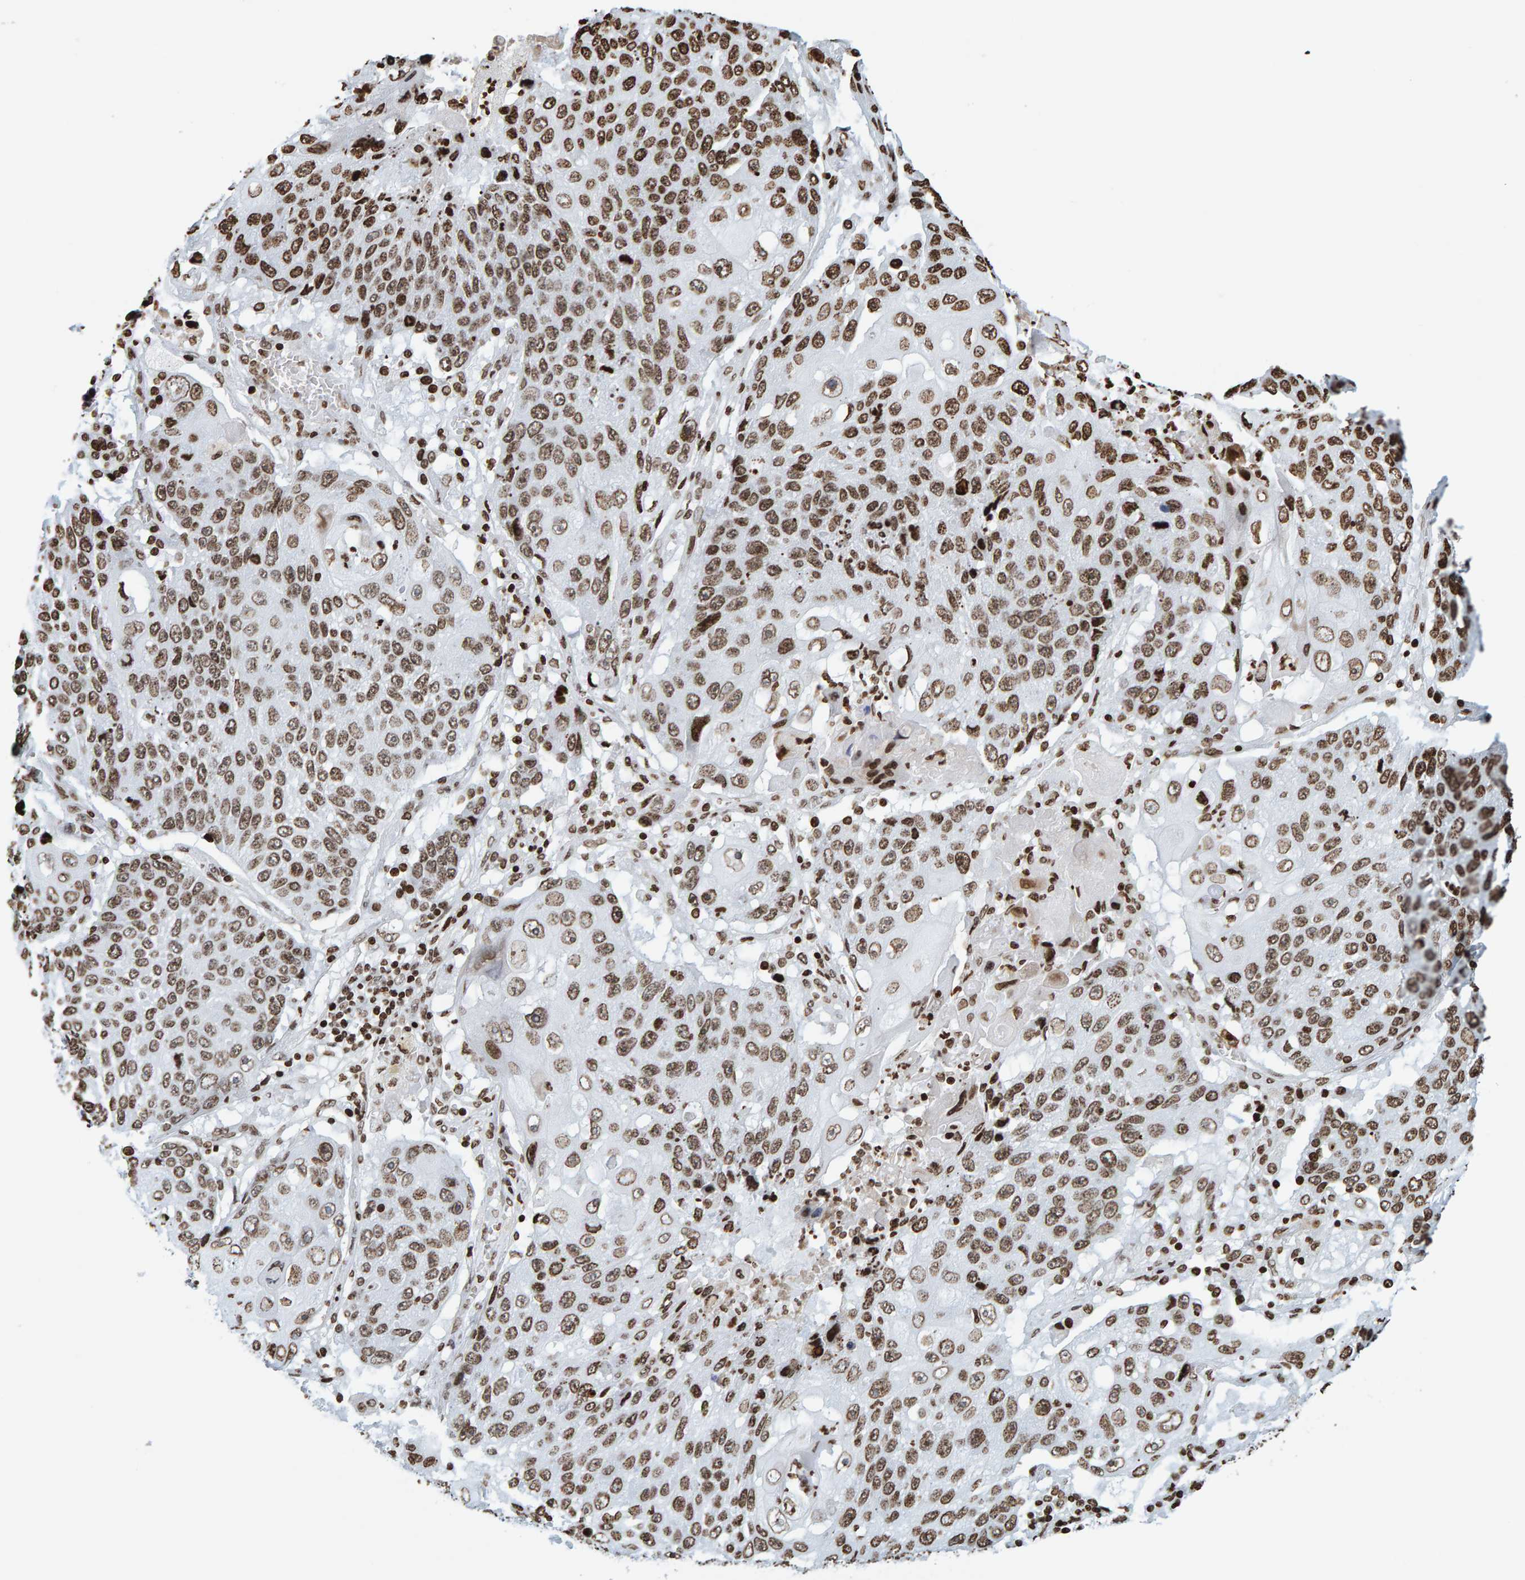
{"staining": {"intensity": "moderate", "quantity": ">75%", "location": "cytoplasmic/membranous,nuclear"}, "tissue": "lung cancer", "cell_type": "Tumor cells", "image_type": "cancer", "snomed": [{"axis": "morphology", "description": "Squamous cell carcinoma, NOS"}, {"axis": "topography", "description": "Lung"}], "caption": "About >75% of tumor cells in lung cancer display moderate cytoplasmic/membranous and nuclear protein positivity as visualized by brown immunohistochemical staining.", "gene": "BRF2", "patient": {"sex": "male", "age": 61}}